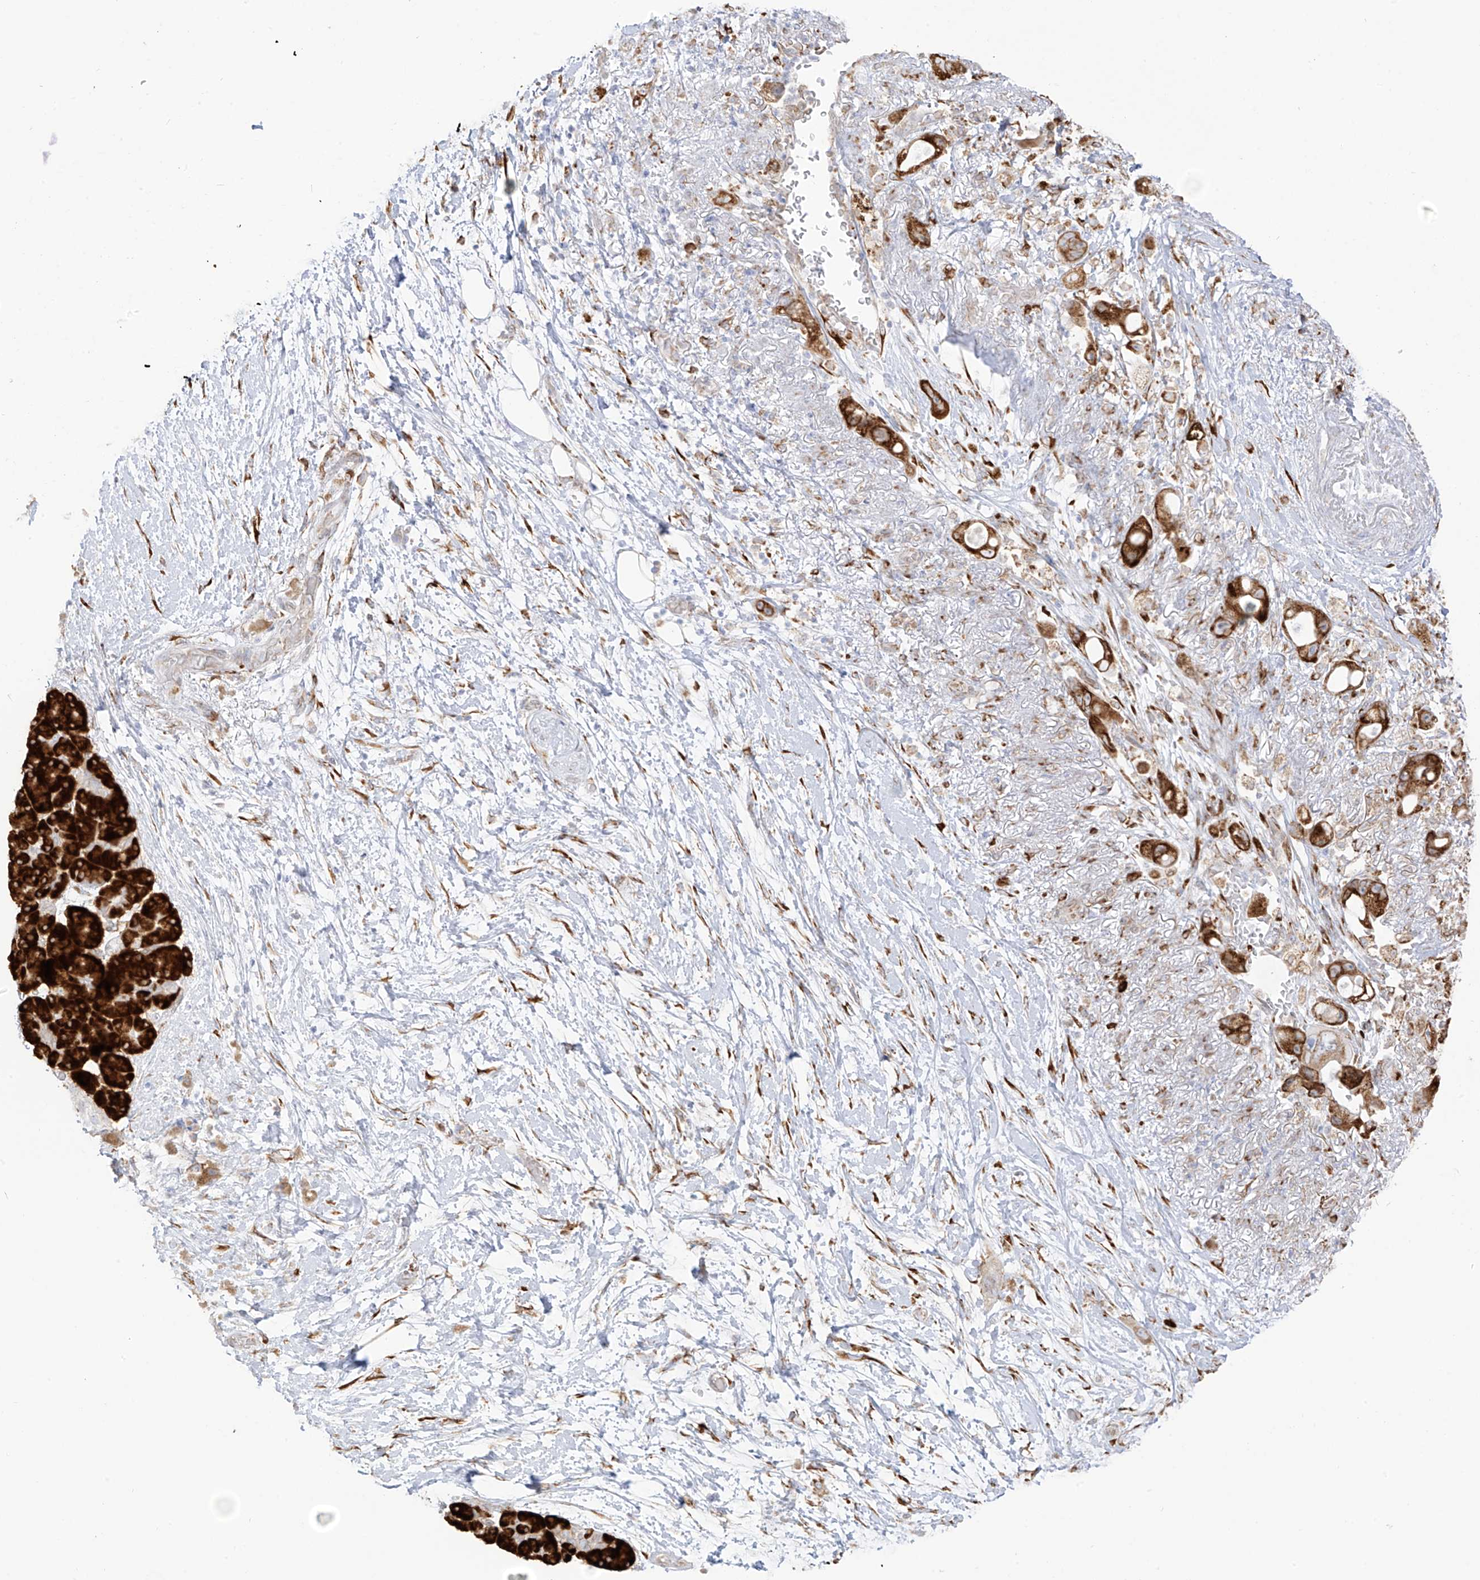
{"staining": {"intensity": "strong", "quantity": ">75%", "location": "cytoplasmic/membranous"}, "tissue": "pancreatic cancer", "cell_type": "Tumor cells", "image_type": "cancer", "snomed": [{"axis": "morphology", "description": "Normal tissue, NOS"}, {"axis": "morphology", "description": "Adenocarcinoma, NOS"}, {"axis": "topography", "description": "Pancreas"}], "caption": "Immunohistochemical staining of adenocarcinoma (pancreatic) shows high levels of strong cytoplasmic/membranous protein positivity in about >75% of tumor cells. (DAB (3,3'-diaminobenzidine) IHC, brown staining for protein, blue staining for nuclei).", "gene": "LRRC59", "patient": {"sex": "female", "age": 68}}